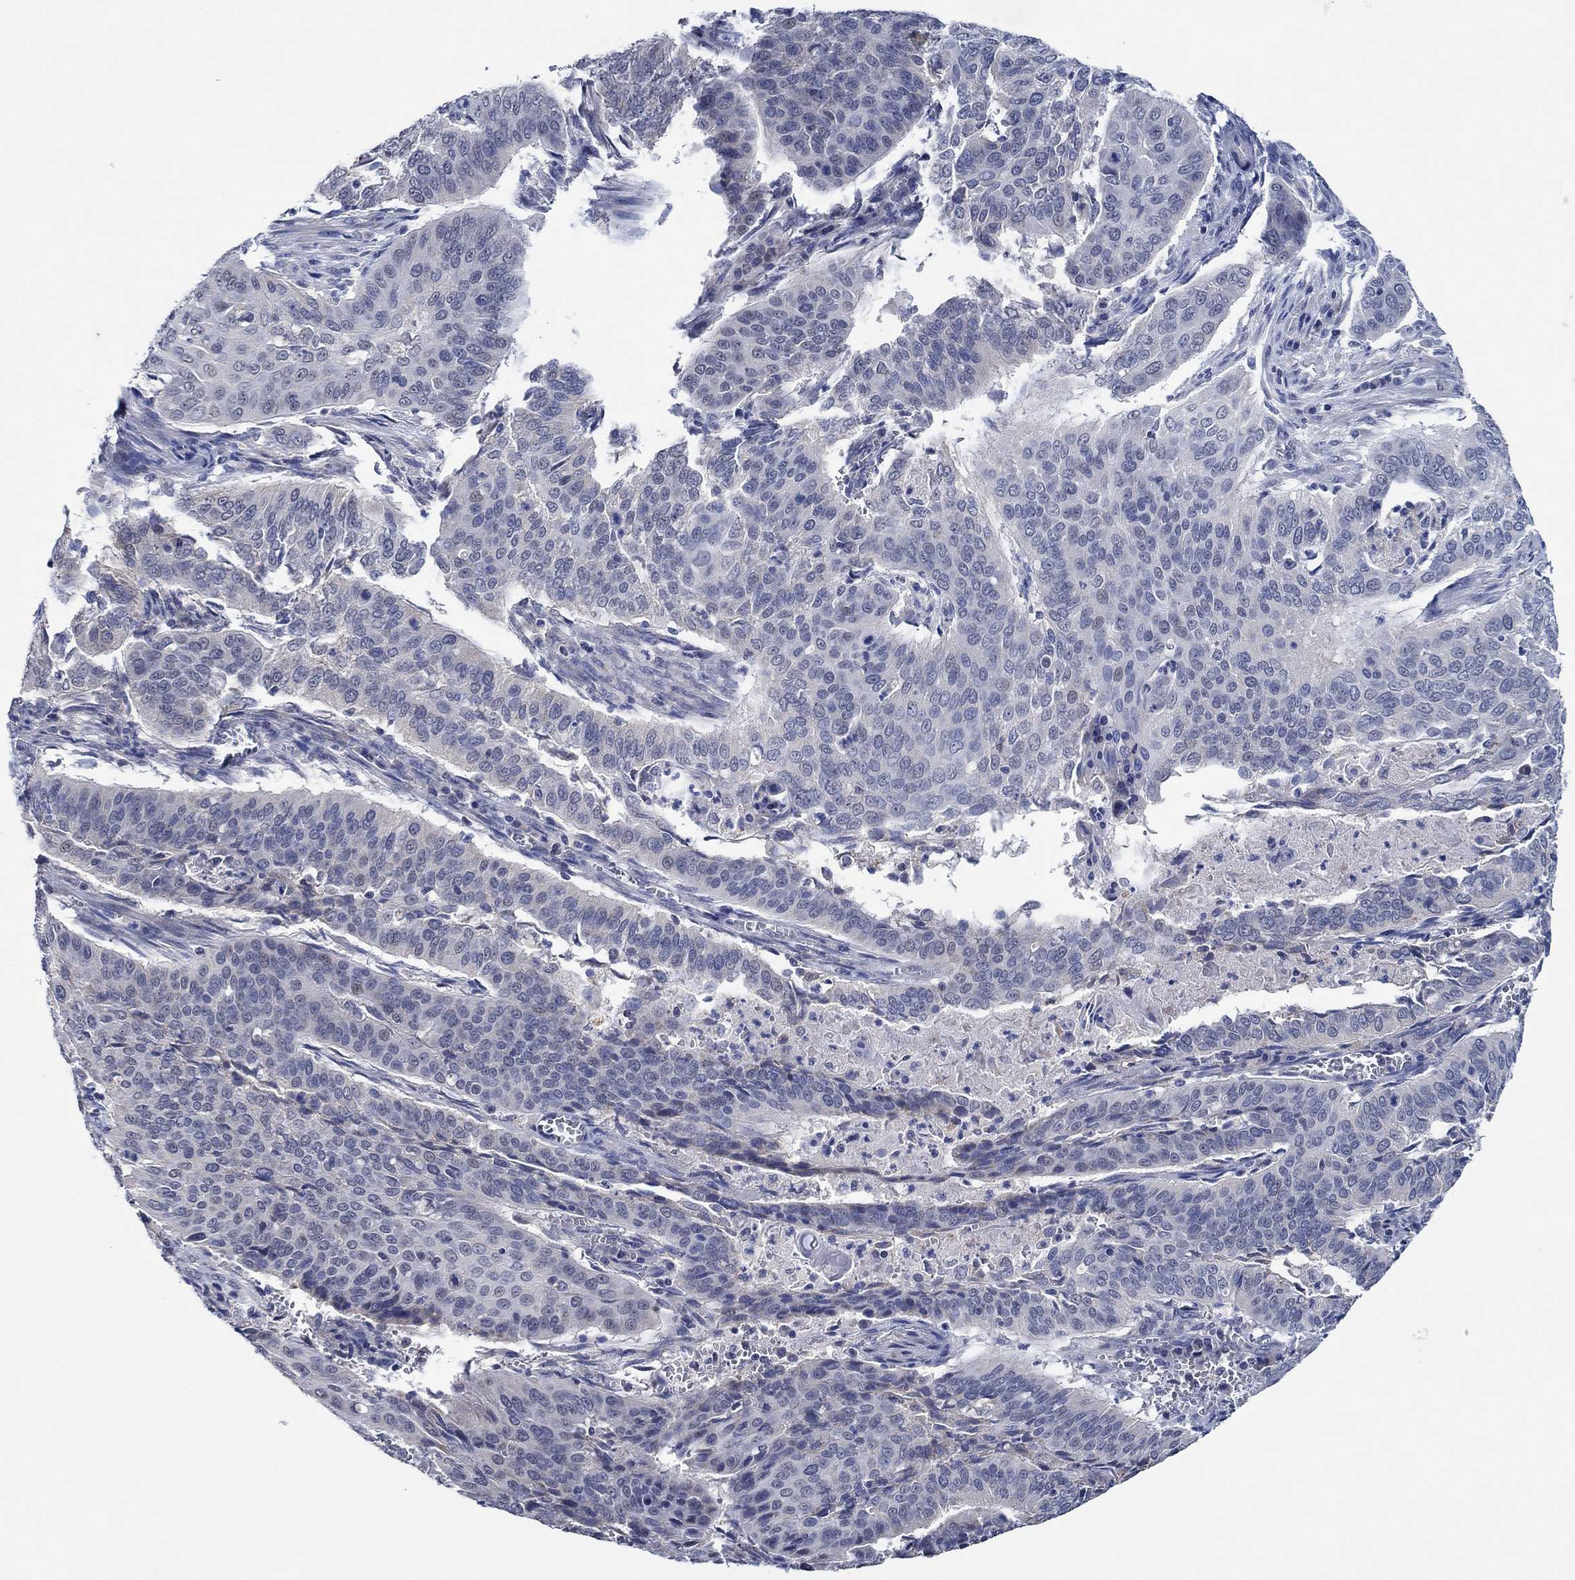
{"staining": {"intensity": "negative", "quantity": "none", "location": "none"}, "tissue": "cervical cancer", "cell_type": "Tumor cells", "image_type": "cancer", "snomed": [{"axis": "morphology", "description": "Squamous cell carcinoma, NOS"}, {"axis": "topography", "description": "Cervix"}], "caption": "An immunohistochemistry image of cervical squamous cell carcinoma is shown. There is no staining in tumor cells of cervical squamous cell carcinoma.", "gene": "PRRT3", "patient": {"sex": "female", "age": 39}}